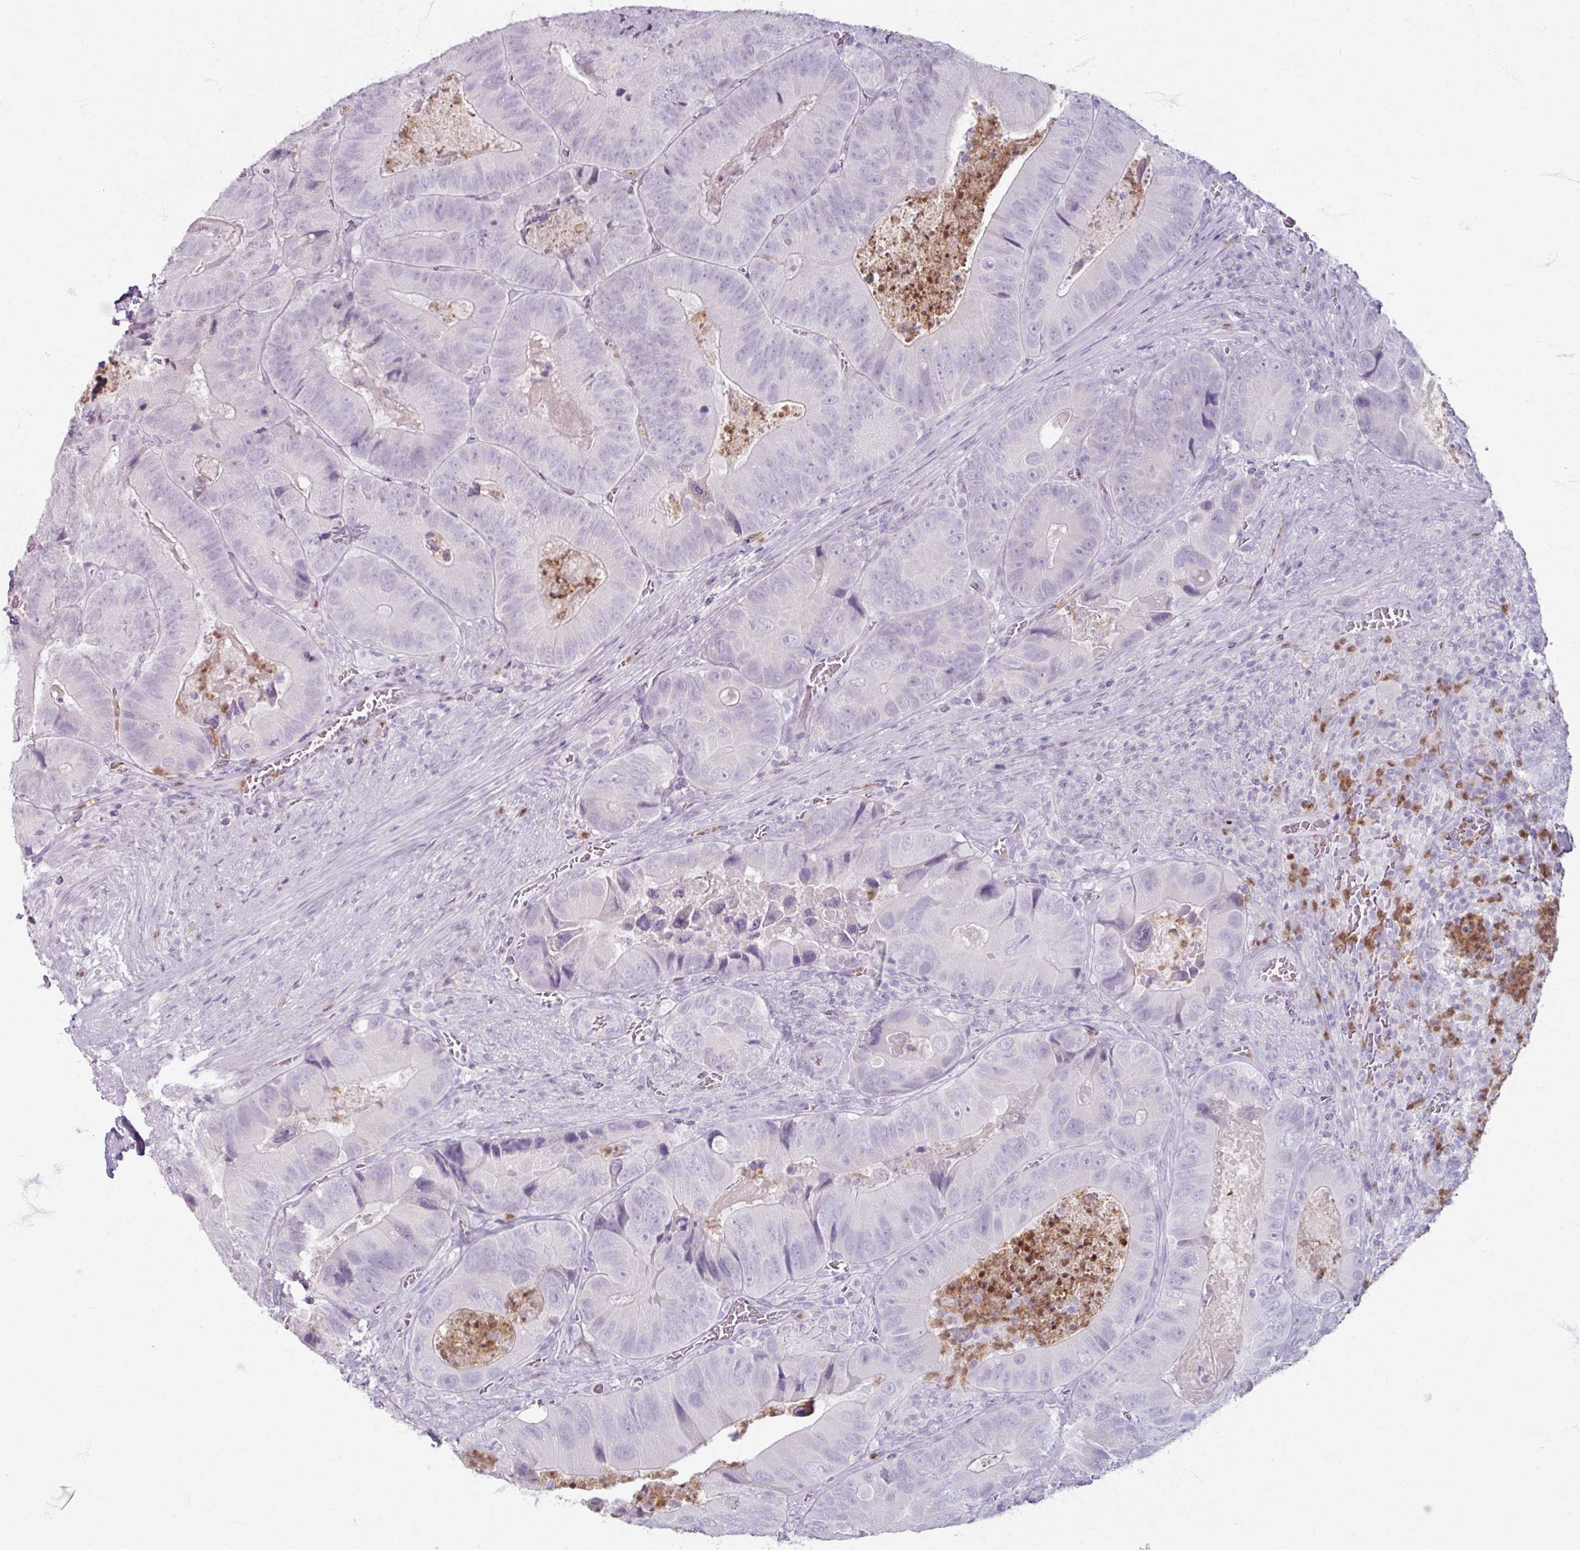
{"staining": {"intensity": "negative", "quantity": "none", "location": "none"}, "tissue": "colorectal cancer", "cell_type": "Tumor cells", "image_type": "cancer", "snomed": [{"axis": "morphology", "description": "Adenocarcinoma, NOS"}, {"axis": "topography", "description": "Colon"}], "caption": "Immunohistochemistry photomicrograph of human colorectal cancer (adenocarcinoma) stained for a protein (brown), which displays no positivity in tumor cells. (IHC, brightfield microscopy, high magnification).", "gene": "ARG1", "patient": {"sex": "female", "age": 86}}